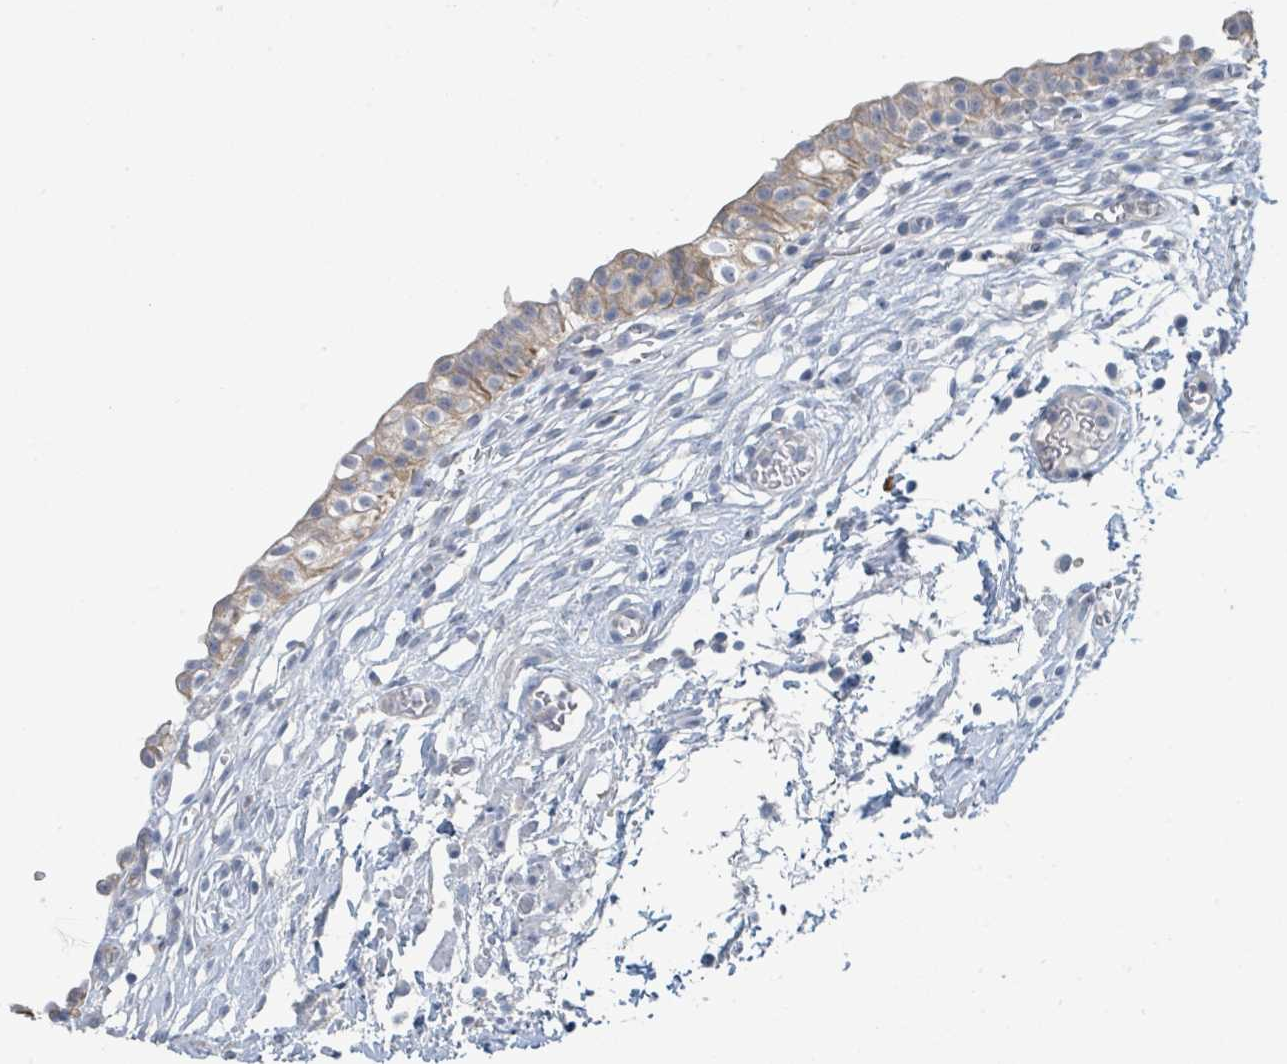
{"staining": {"intensity": "moderate", "quantity": "25%-75%", "location": "cytoplasmic/membranous"}, "tissue": "urinary bladder", "cell_type": "Urothelial cells", "image_type": "normal", "snomed": [{"axis": "morphology", "description": "Normal tissue, NOS"}, {"axis": "topography", "description": "Urinary bladder"}, {"axis": "topography", "description": "Peripheral nerve tissue"}], "caption": "Moderate cytoplasmic/membranous protein staining is seen in about 25%-75% of urothelial cells in urinary bladder. (DAB = brown stain, brightfield microscopy at high magnification).", "gene": "ANKRD55", "patient": {"sex": "male", "age": 55}}